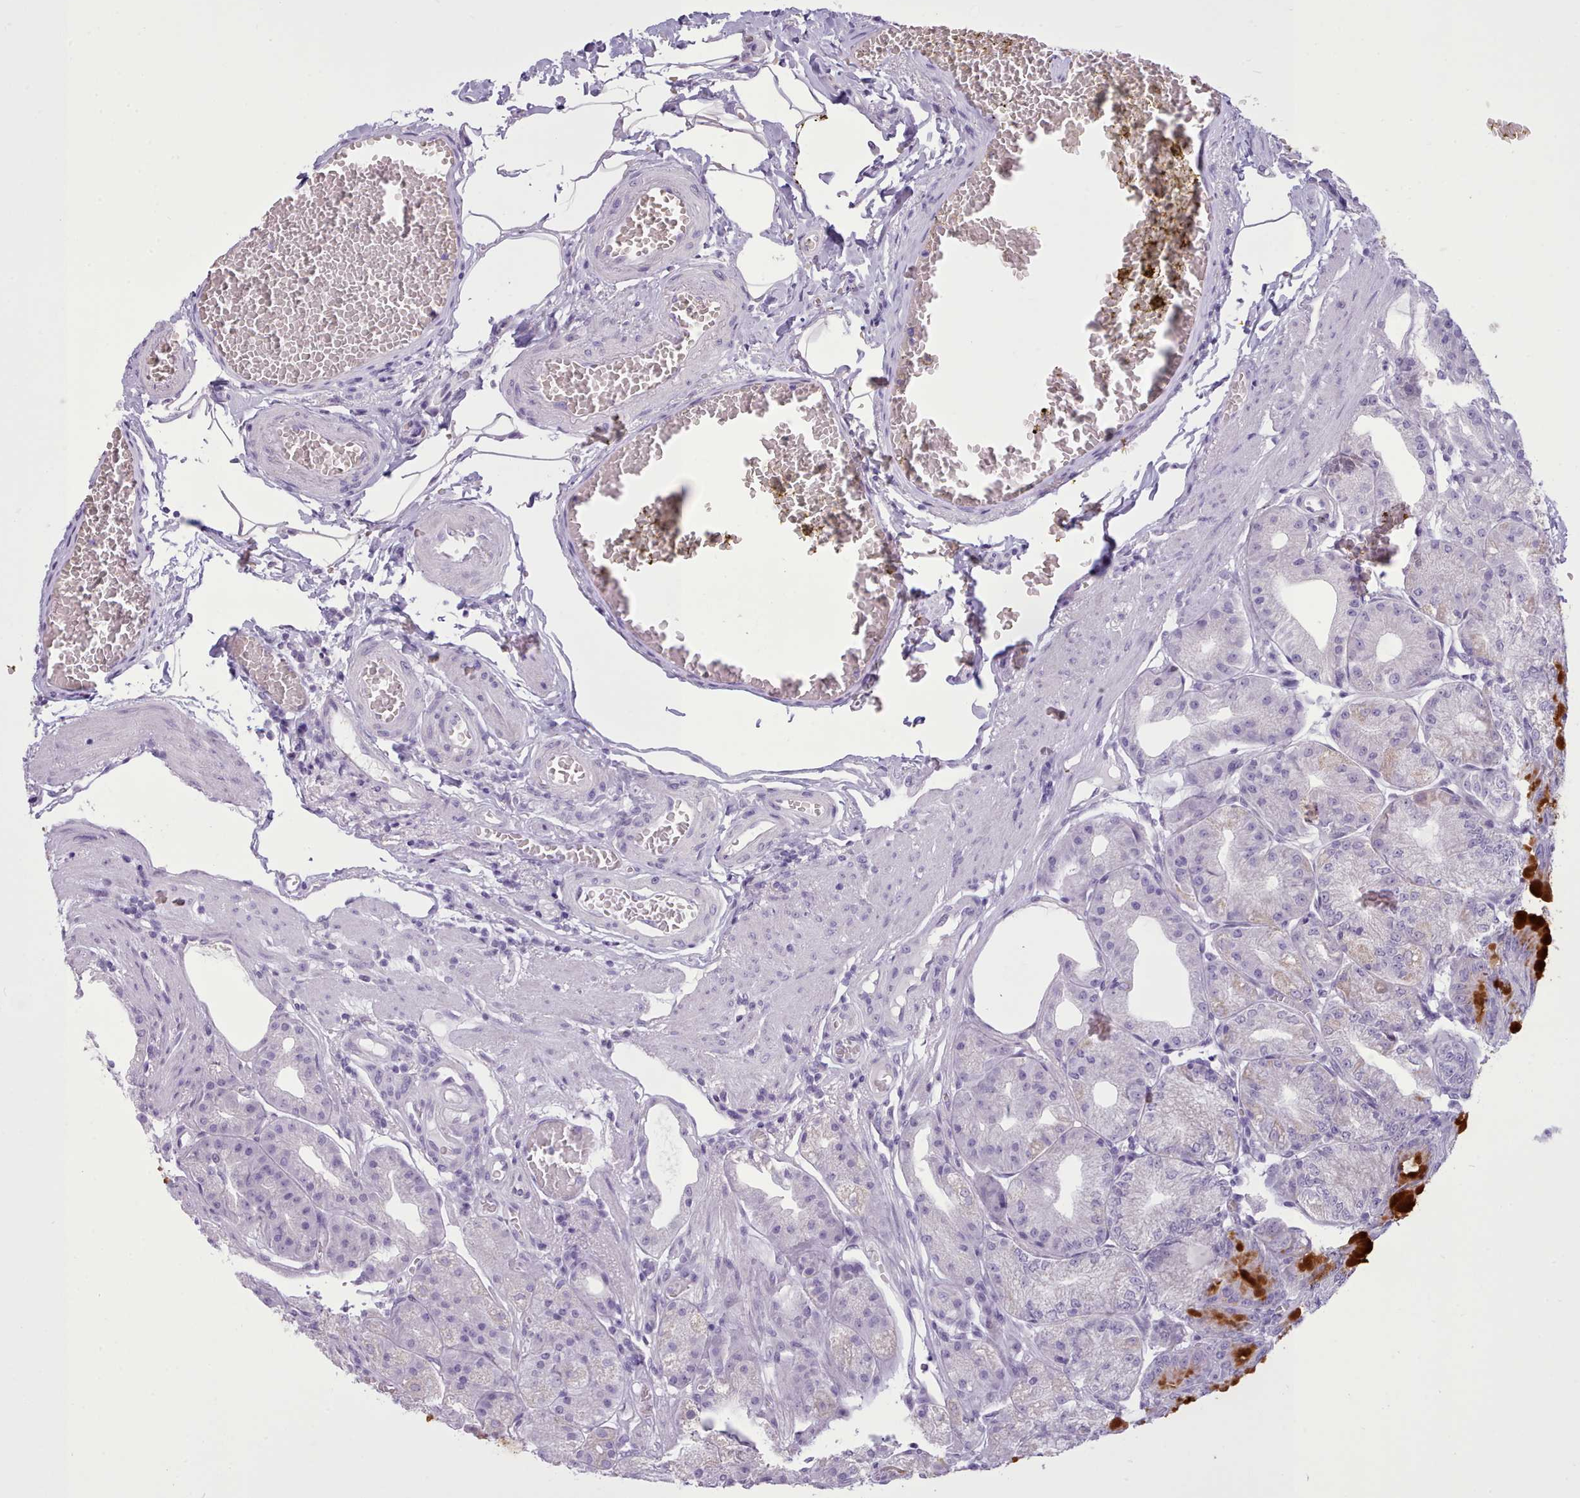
{"staining": {"intensity": "strong", "quantity": "<25%", "location": "cytoplasmic/membranous"}, "tissue": "stomach", "cell_type": "Glandular cells", "image_type": "normal", "snomed": [{"axis": "morphology", "description": "Normal tissue, NOS"}, {"axis": "topography", "description": "Stomach, upper"}, {"axis": "topography", "description": "Stomach, lower"}], "caption": "An image of stomach stained for a protein displays strong cytoplasmic/membranous brown staining in glandular cells. (DAB (3,3'-diaminobenzidine) = brown stain, brightfield microscopy at high magnification).", "gene": "FBXO48", "patient": {"sex": "male", "age": 71}}